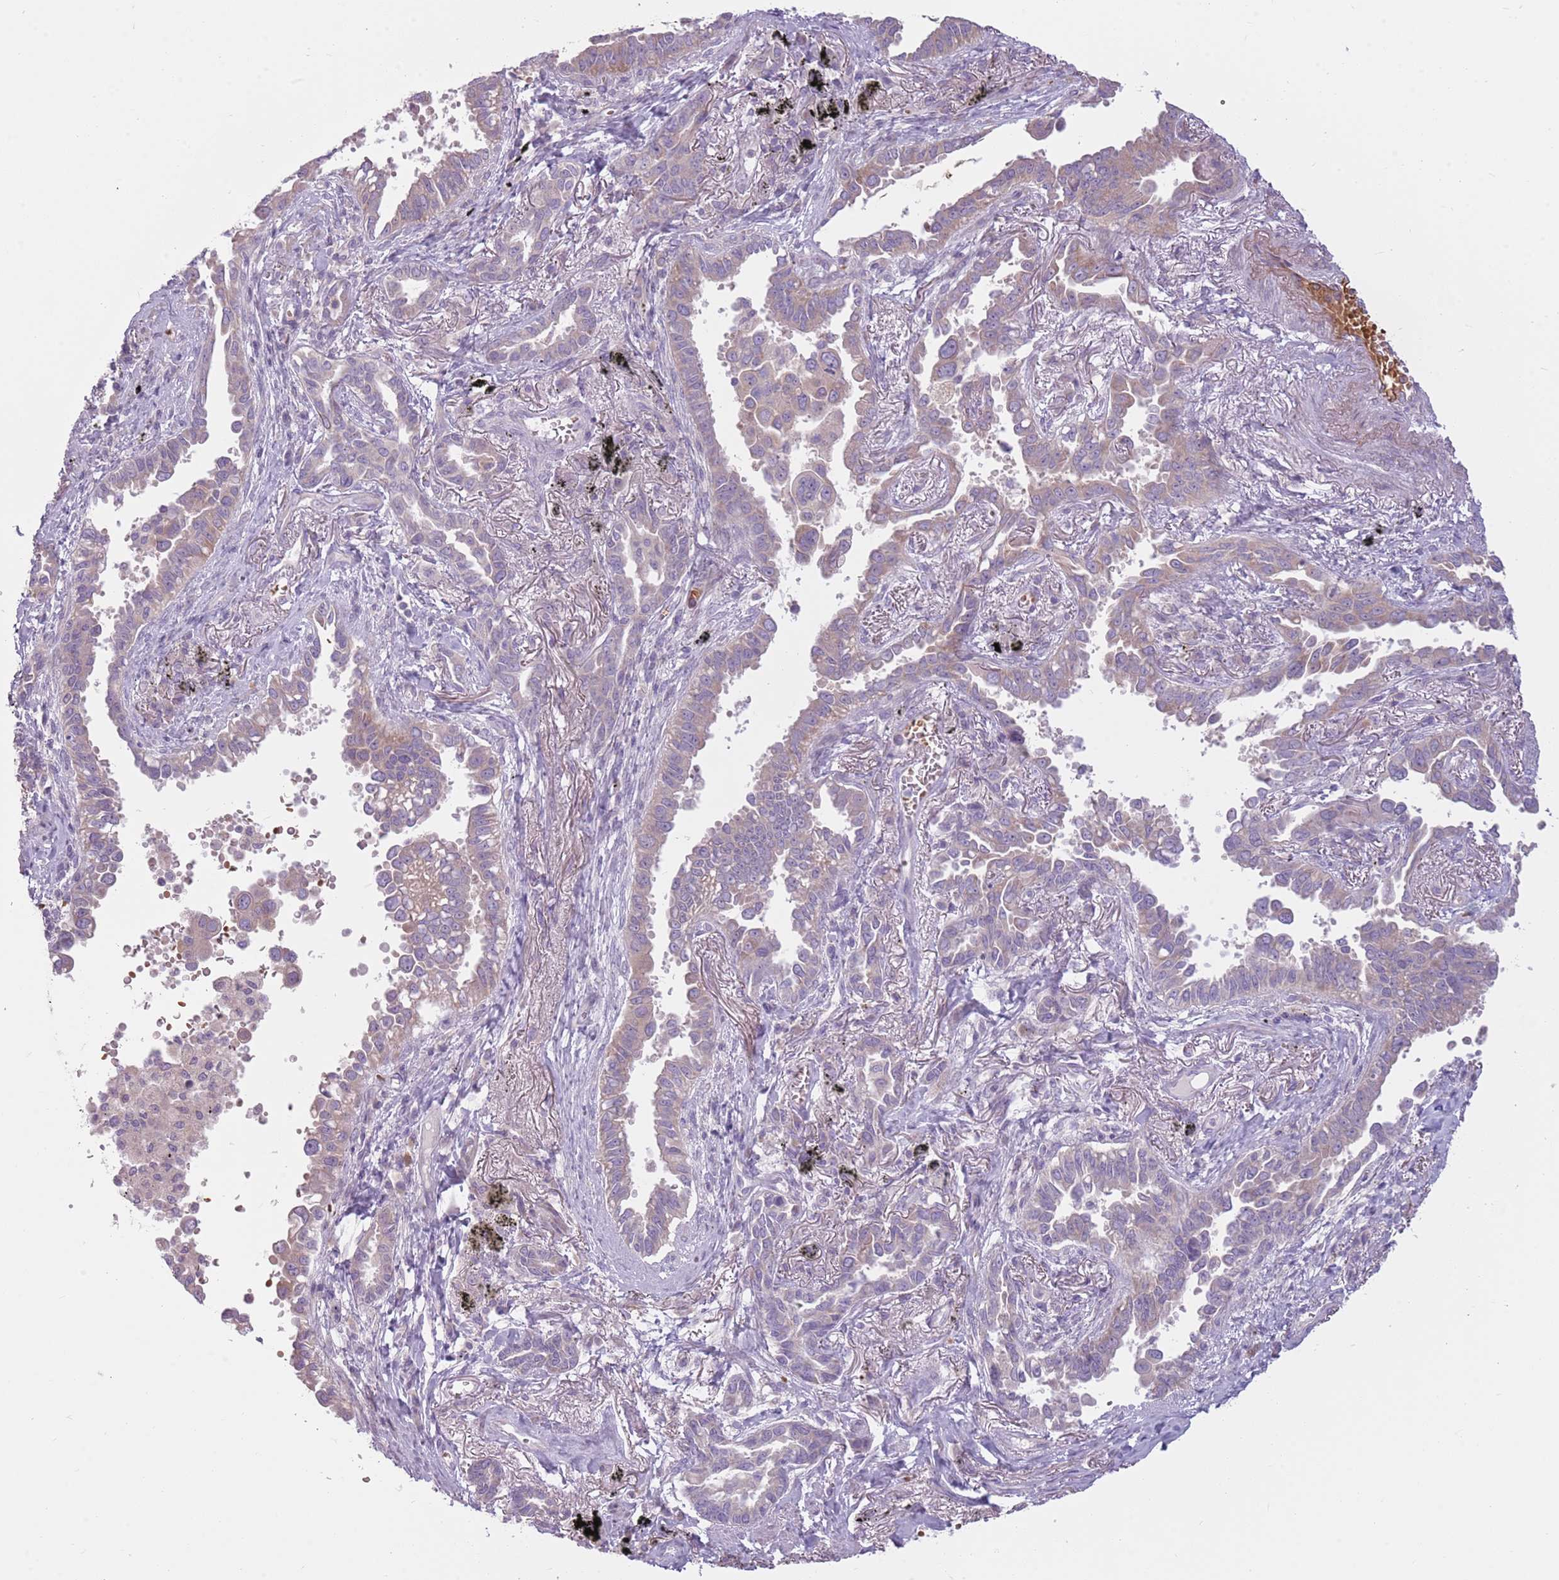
{"staining": {"intensity": "weak", "quantity": "<25%", "location": "cytoplasmic/membranous"}, "tissue": "lung cancer", "cell_type": "Tumor cells", "image_type": "cancer", "snomed": [{"axis": "morphology", "description": "Adenocarcinoma, NOS"}, {"axis": "topography", "description": "Lung"}], "caption": "Micrograph shows no significant protein expression in tumor cells of lung adenocarcinoma.", "gene": "HSPA14", "patient": {"sex": "male", "age": 67}}